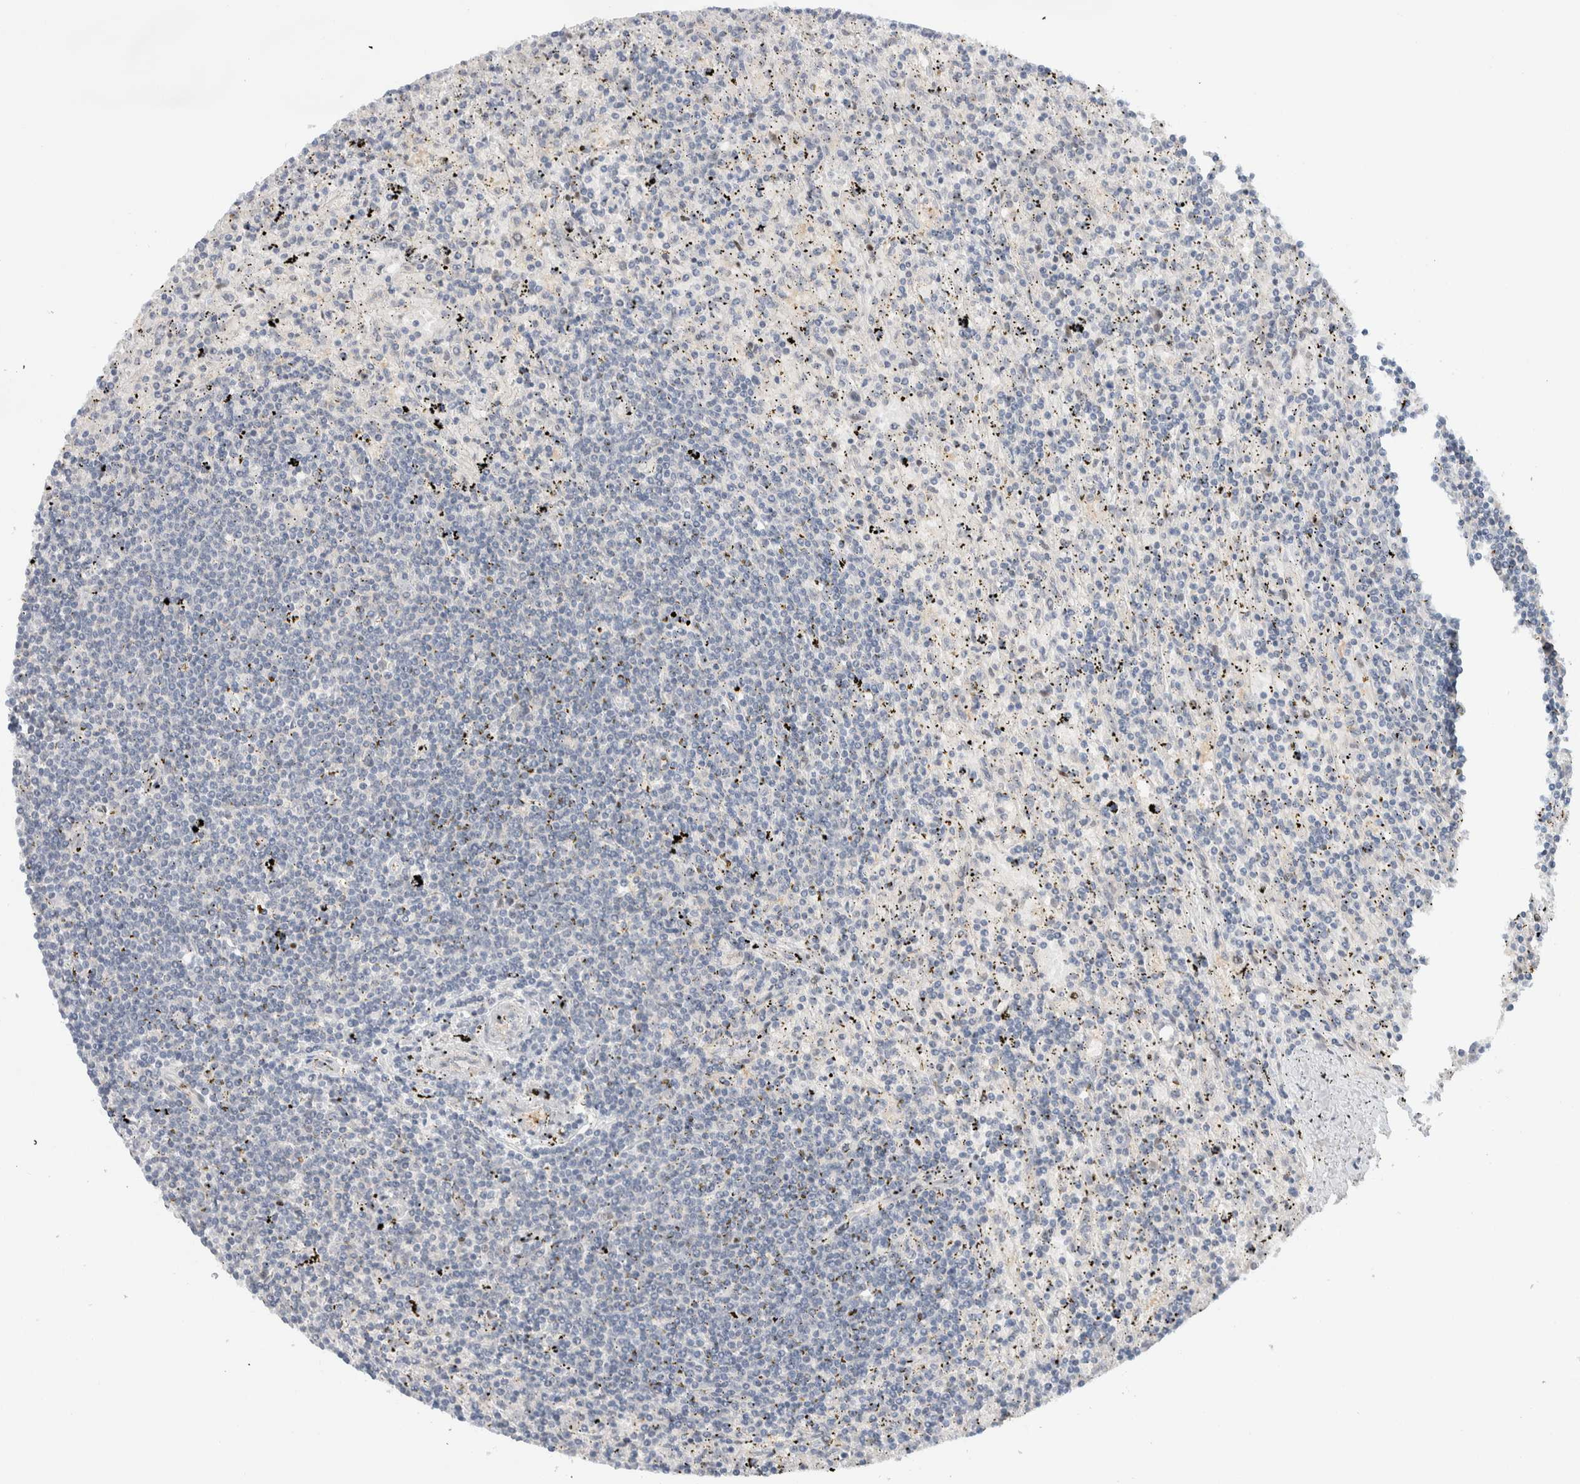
{"staining": {"intensity": "negative", "quantity": "none", "location": "none"}, "tissue": "lymphoma", "cell_type": "Tumor cells", "image_type": "cancer", "snomed": [{"axis": "morphology", "description": "Malignant lymphoma, non-Hodgkin's type, Low grade"}, {"axis": "topography", "description": "Spleen"}], "caption": "Tumor cells are negative for protein expression in human low-grade malignant lymphoma, non-Hodgkin's type.", "gene": "NCR3LG1", "patient": {"sex": "male", "age": 76}}